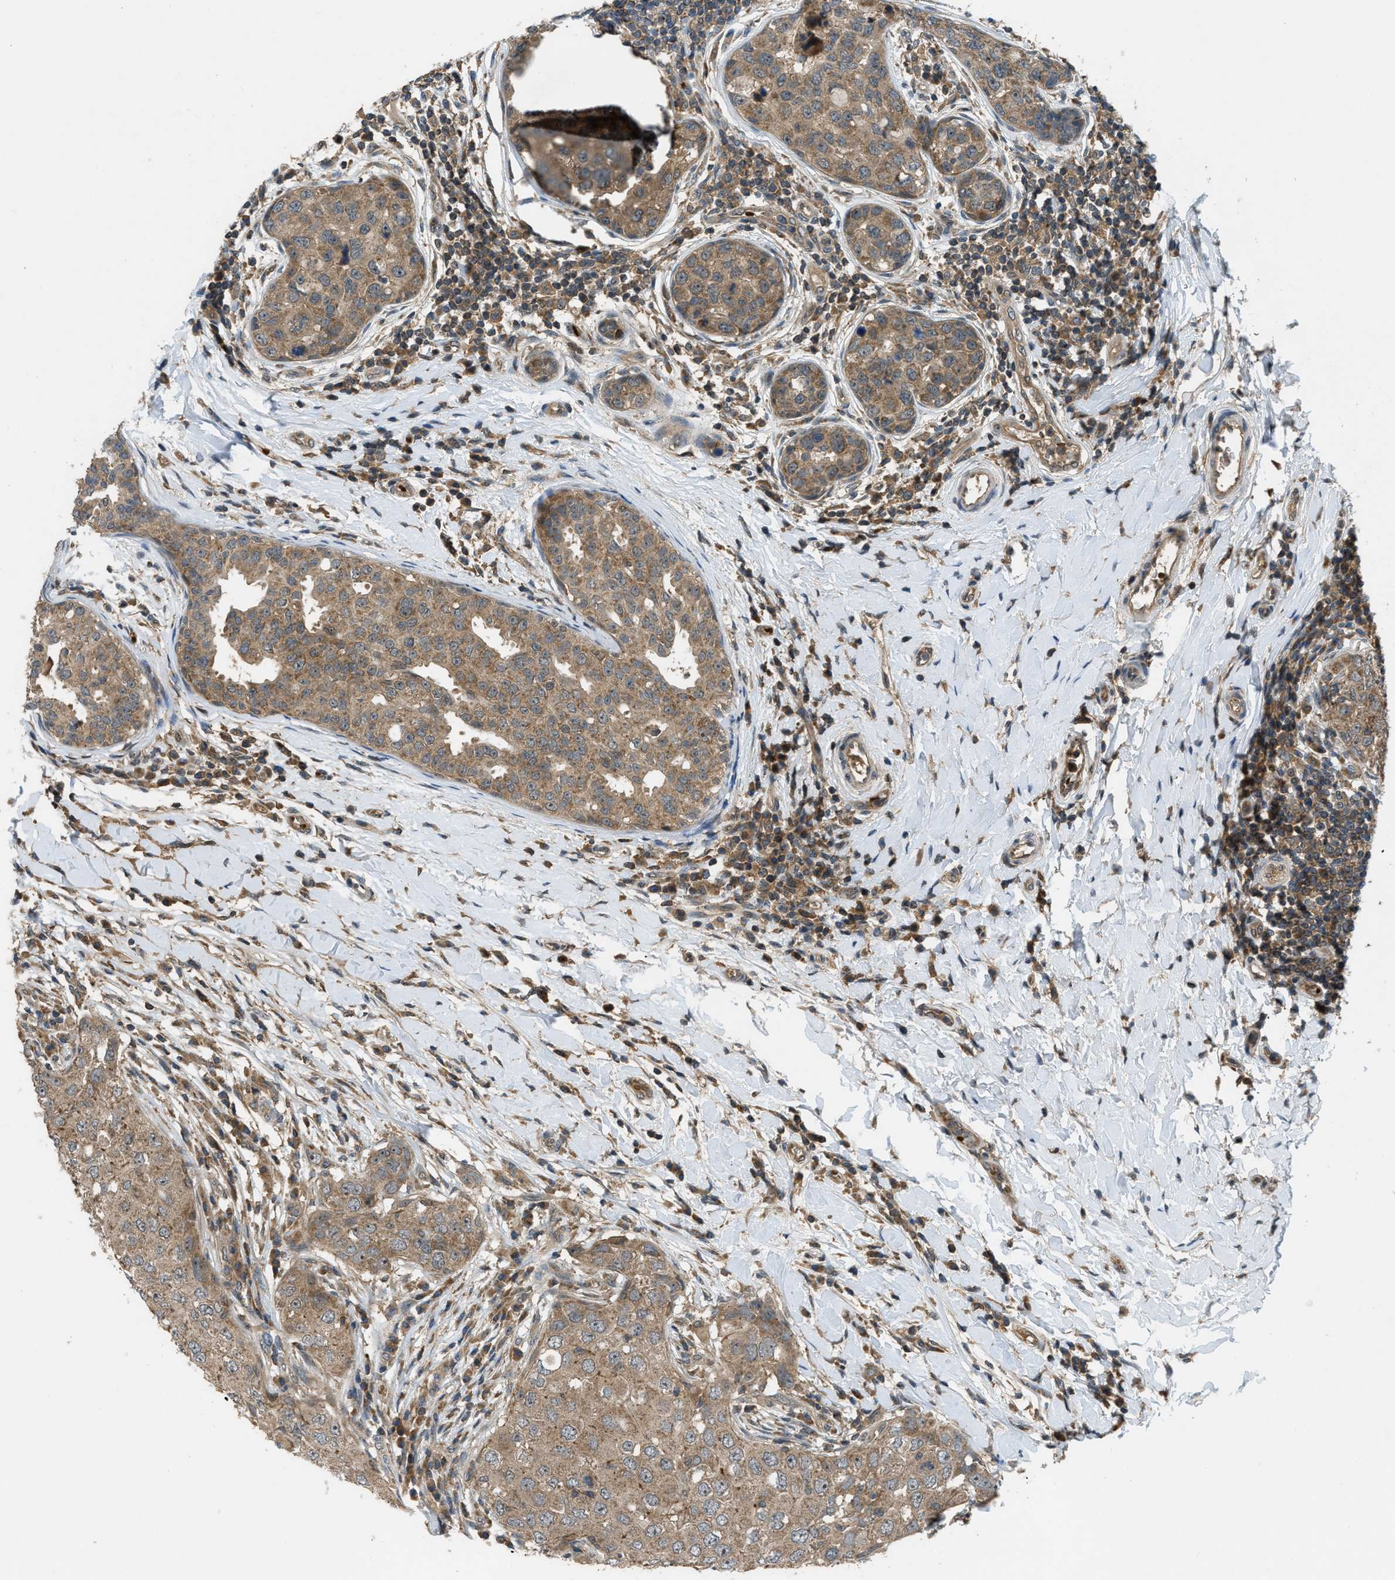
{"staining": {"intensity": "moderate", "quantity": ">75%", "location": "cytoplasmic/membranous"}, "tissue": "breast cancer", "cell_type": "Tumor cells", "image_type": "cancer", "snomed": [{"axis": "morphology", "description": "Duct carcinoma"}, {"axis": "topography", "description": "Breast"}], "caption": "Breast cancer (infiltrating ductal carcinoma) tissue shows moderate cytoplasmic/membranous positivity in approximately >75% of tumor cells, visualized by immunohistochemistry. (IHC, brightfield microscopy, high magnification).", "gene": "ZNF71", "patient": {"sex": "female", "age": 27}}